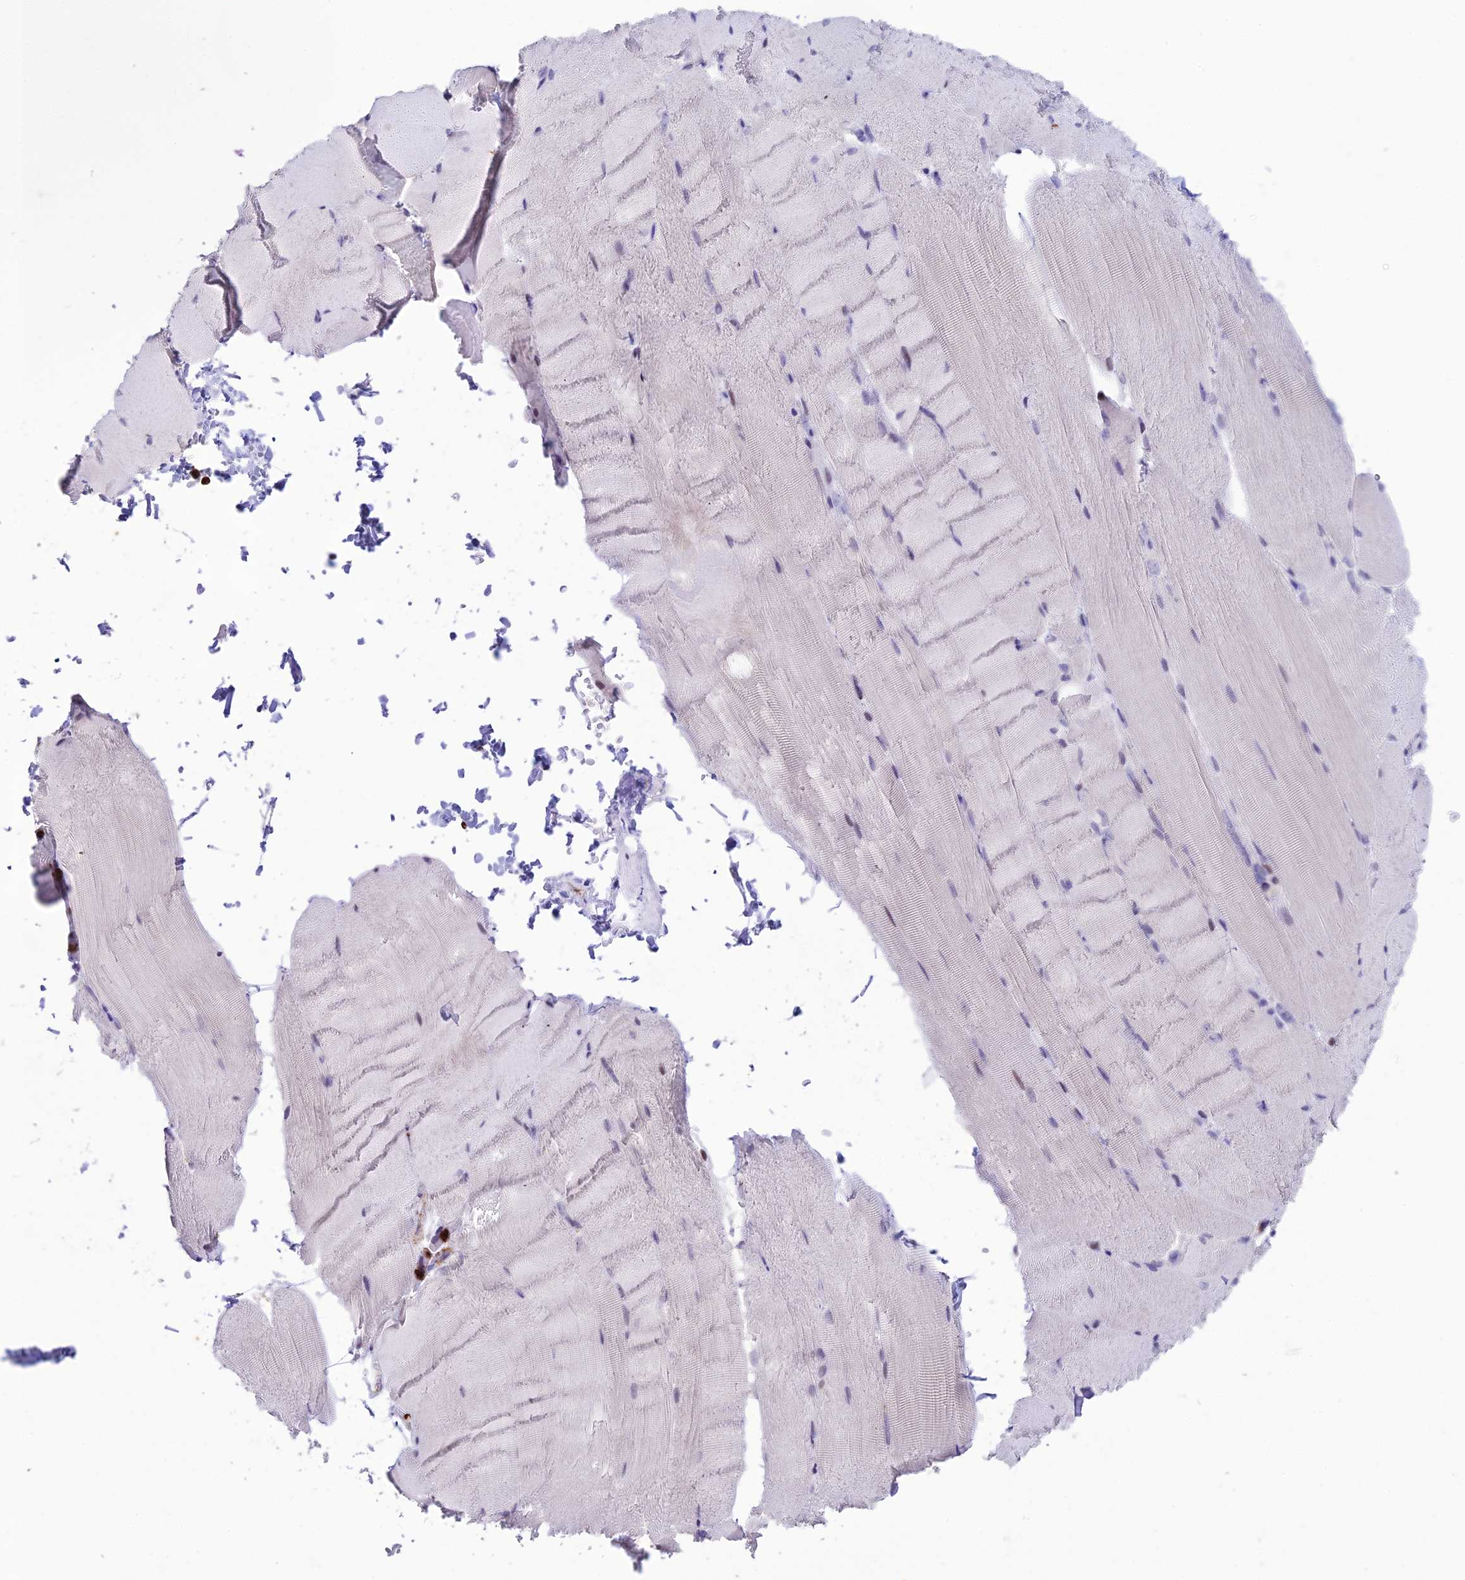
{"staining": {"intensity": "negative", "quantity": "none", "location": "none"}, "tissue": "skeletal muscle", "cell_type": "Myocytes", "image_type": "normal", "snomed": [{"axis": "morphology", "description": "Normal tissue, NOS"}, {"axis": "topography", "description": "Skeletal muscle"}, {"axis": "topography", "description": "Parathyroid gland"}], "caption": "Skeletal muscle was stained to show a protein in brown. There is no significant staining in myocytes. The staining is performed using DAB (3,3'-diaminobenzidine) brown chromogen with nuclei counter-stained in using hematoxylin.", "gene": "MFSD2B", "patient": {"sex": "female", "age": 37}}